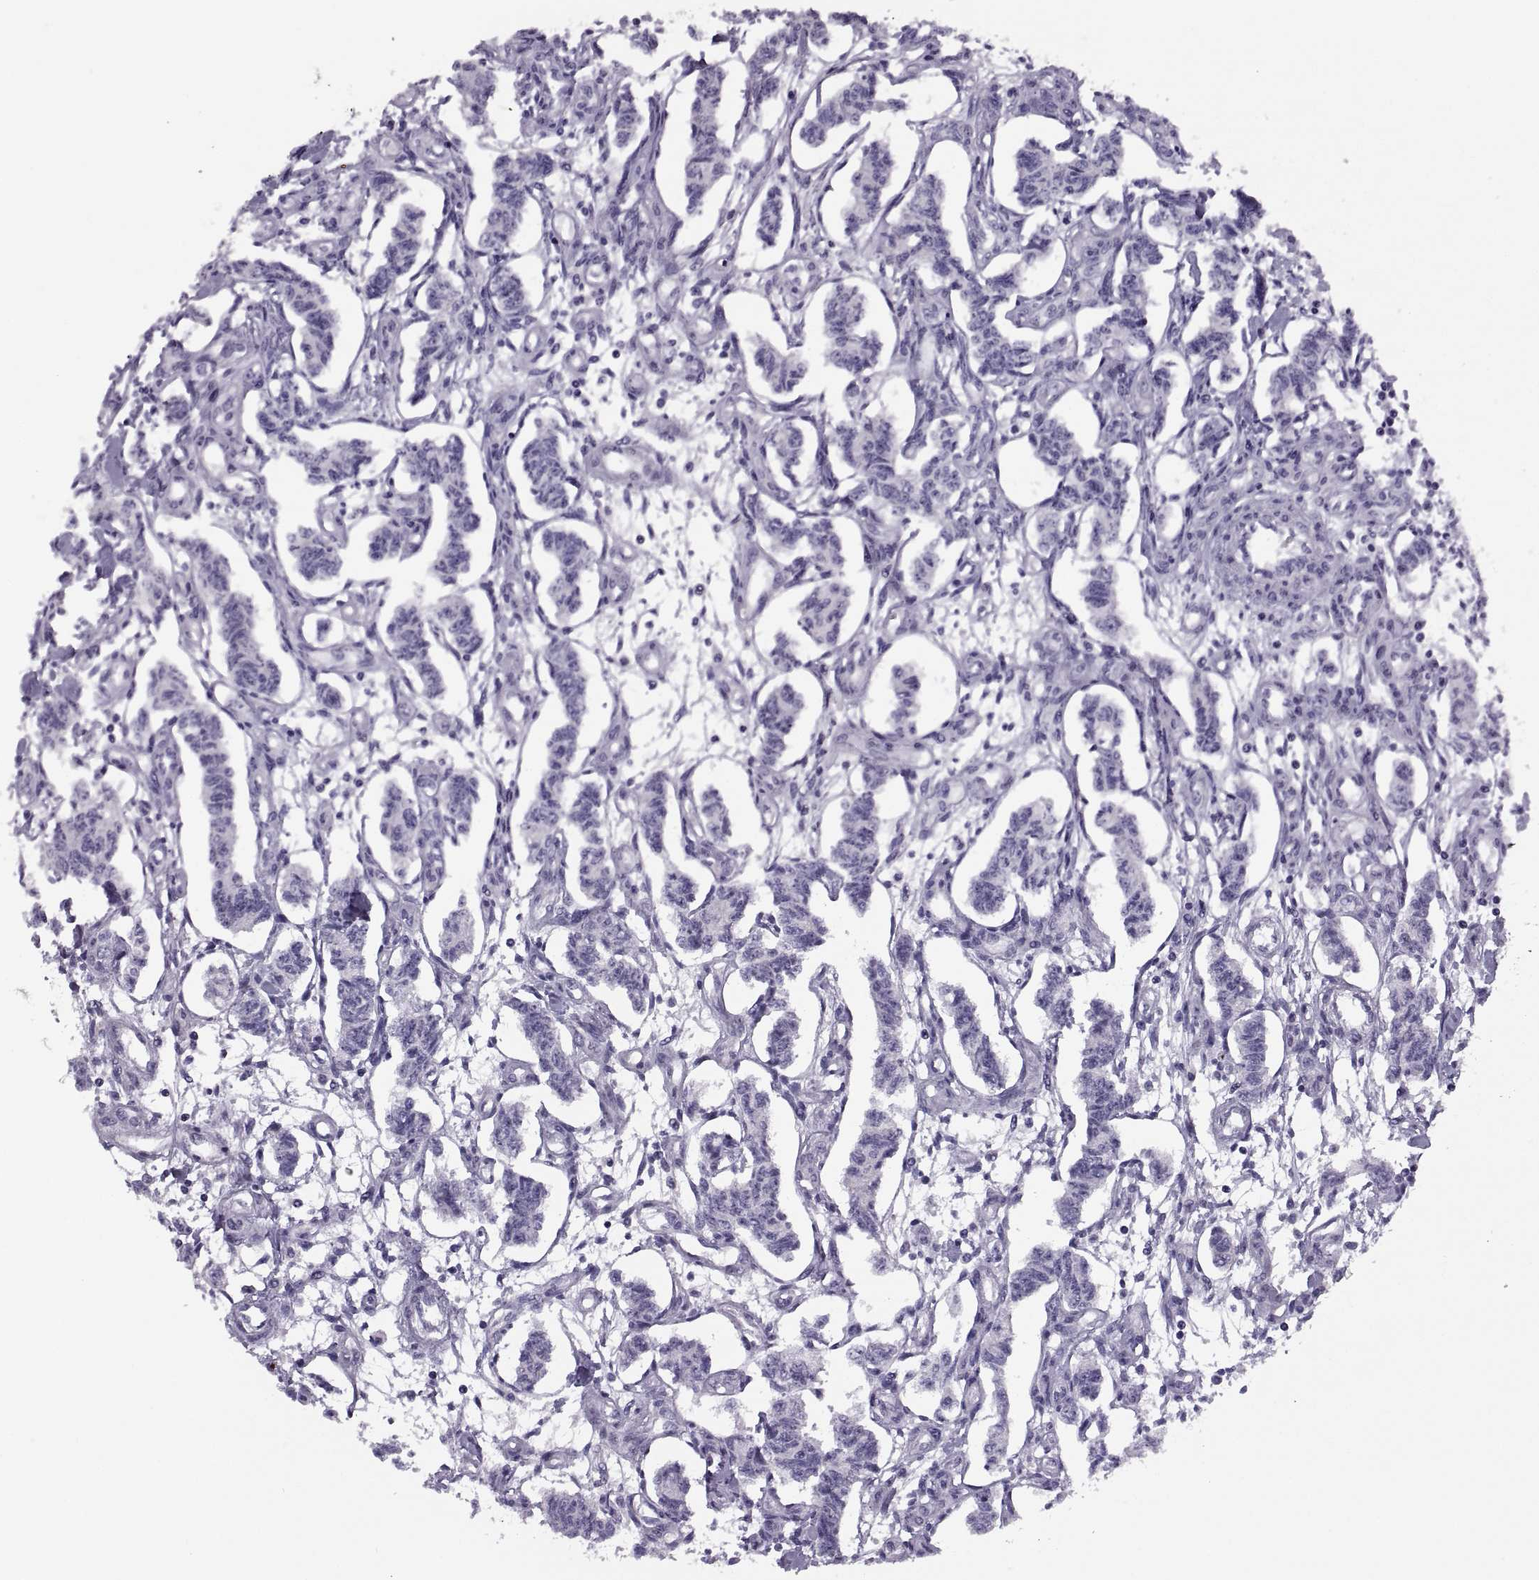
{"staining": {"intensity": "negative", "quantity": "none", "location": "none"}, "tissue": "carcinoid", "cell_type": "Tumor cells", "image_type": "cancer", "snomed": [{"axis": "morphology", "description": "Carcinoid, malignant, NOS"}, {"axis": "topography", "description": "Kidney"}], "caption": "Tumor cells show no significant staining in malignant carcinoid.", "gene": "MAGEB1", "patient": {"sex": "female", "age": 41}}